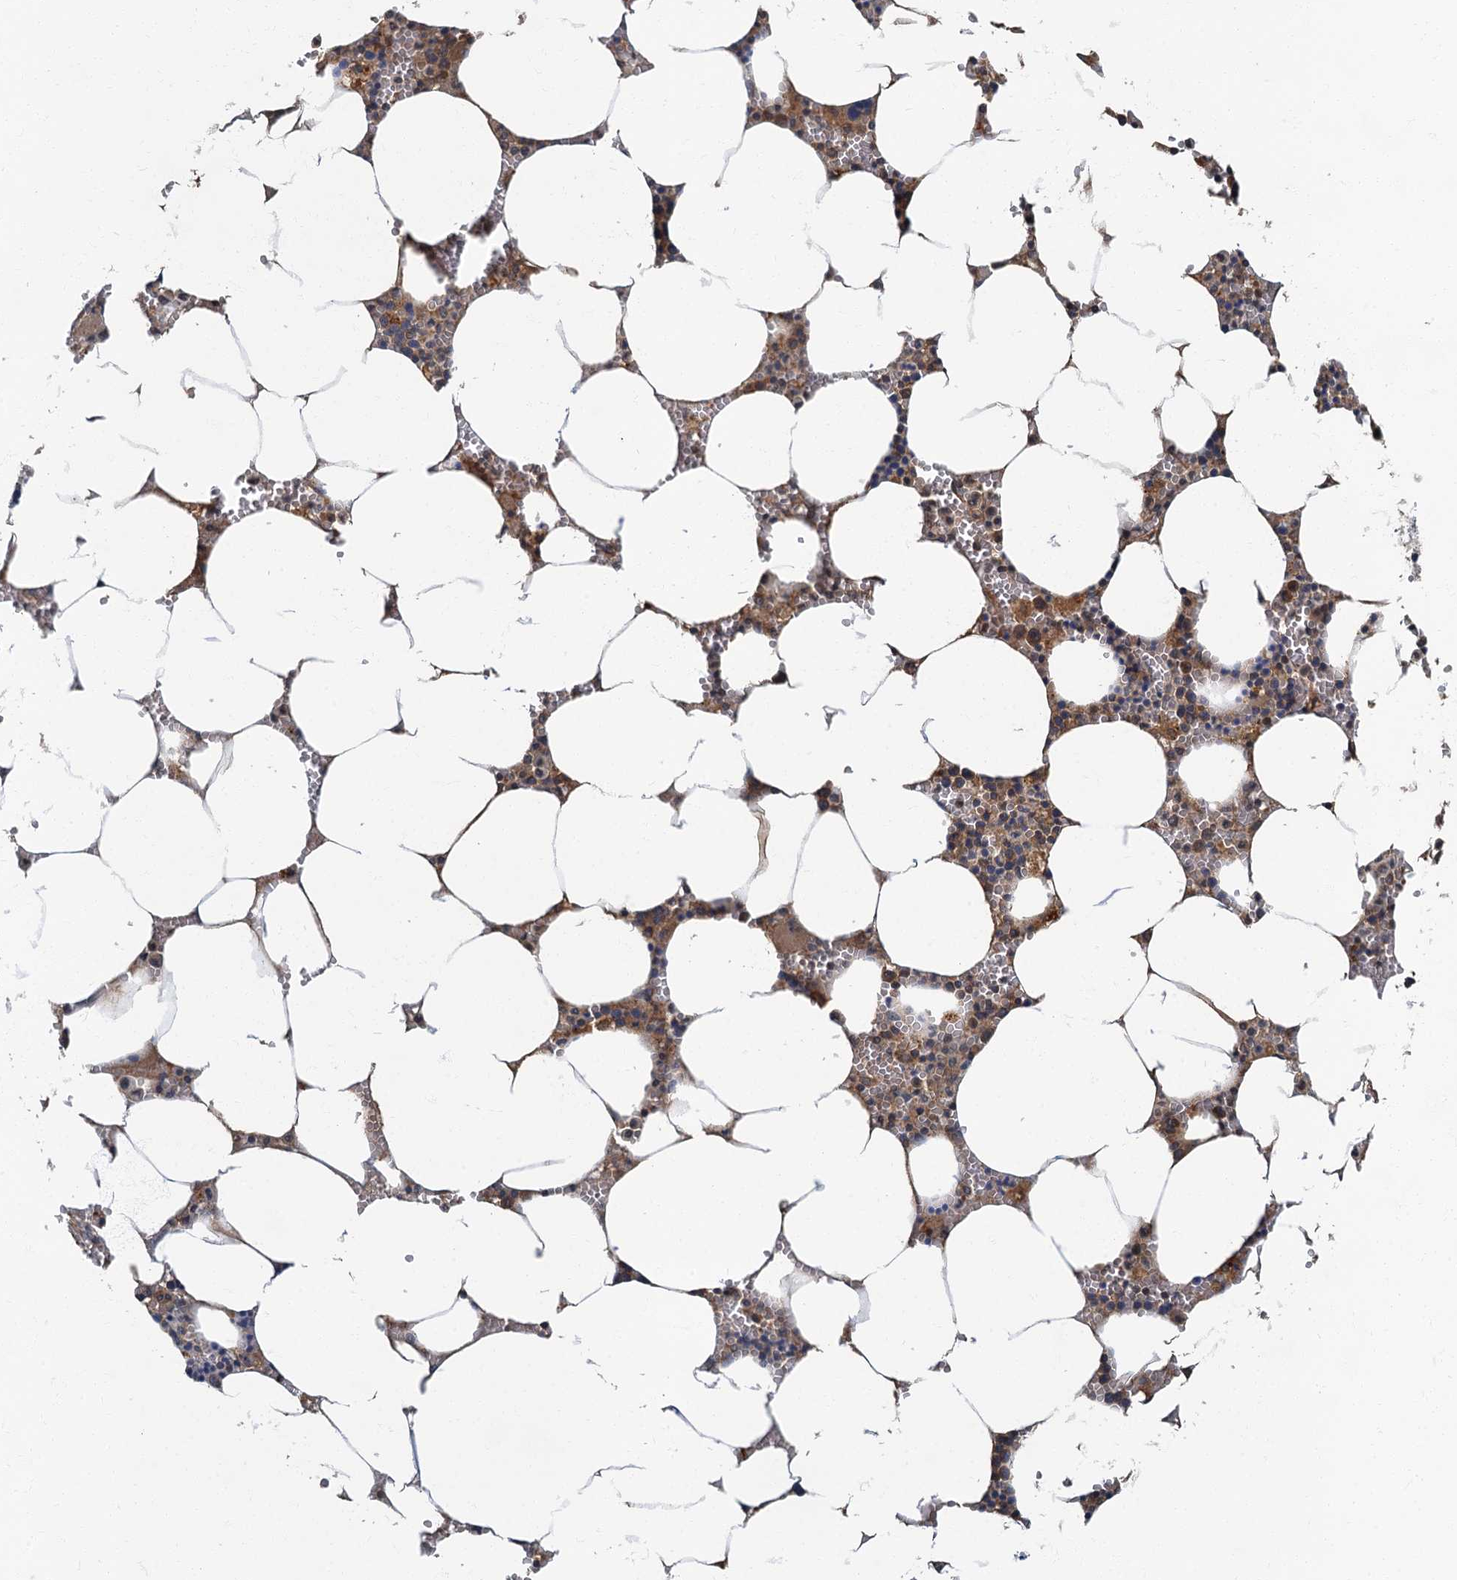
{"staining": {"intensity": "moderate", "quantity": "<25%", "location": "cytoplasmic/membranous"}, "tissue": "bone marrow", "cell_type": "Hematopoietic cells", "image_type": "normal", "snomed": [{"axis": "morphology", "description": "Normal tissue, NOS"}, {"axis": "topography", "description": "Bone marrow"}], "caption": "Immunohistochemistry (IHC) (DAB) staining of unremarkable human bone marrow reveals moderate cytoplasmic/membranous protein positivity in about <25% of hematopoietic cells. (IHC, brightfield microscopy, high magnification).", "gene": "WDCP", "patient": {"sex": "male", "age": 70}}